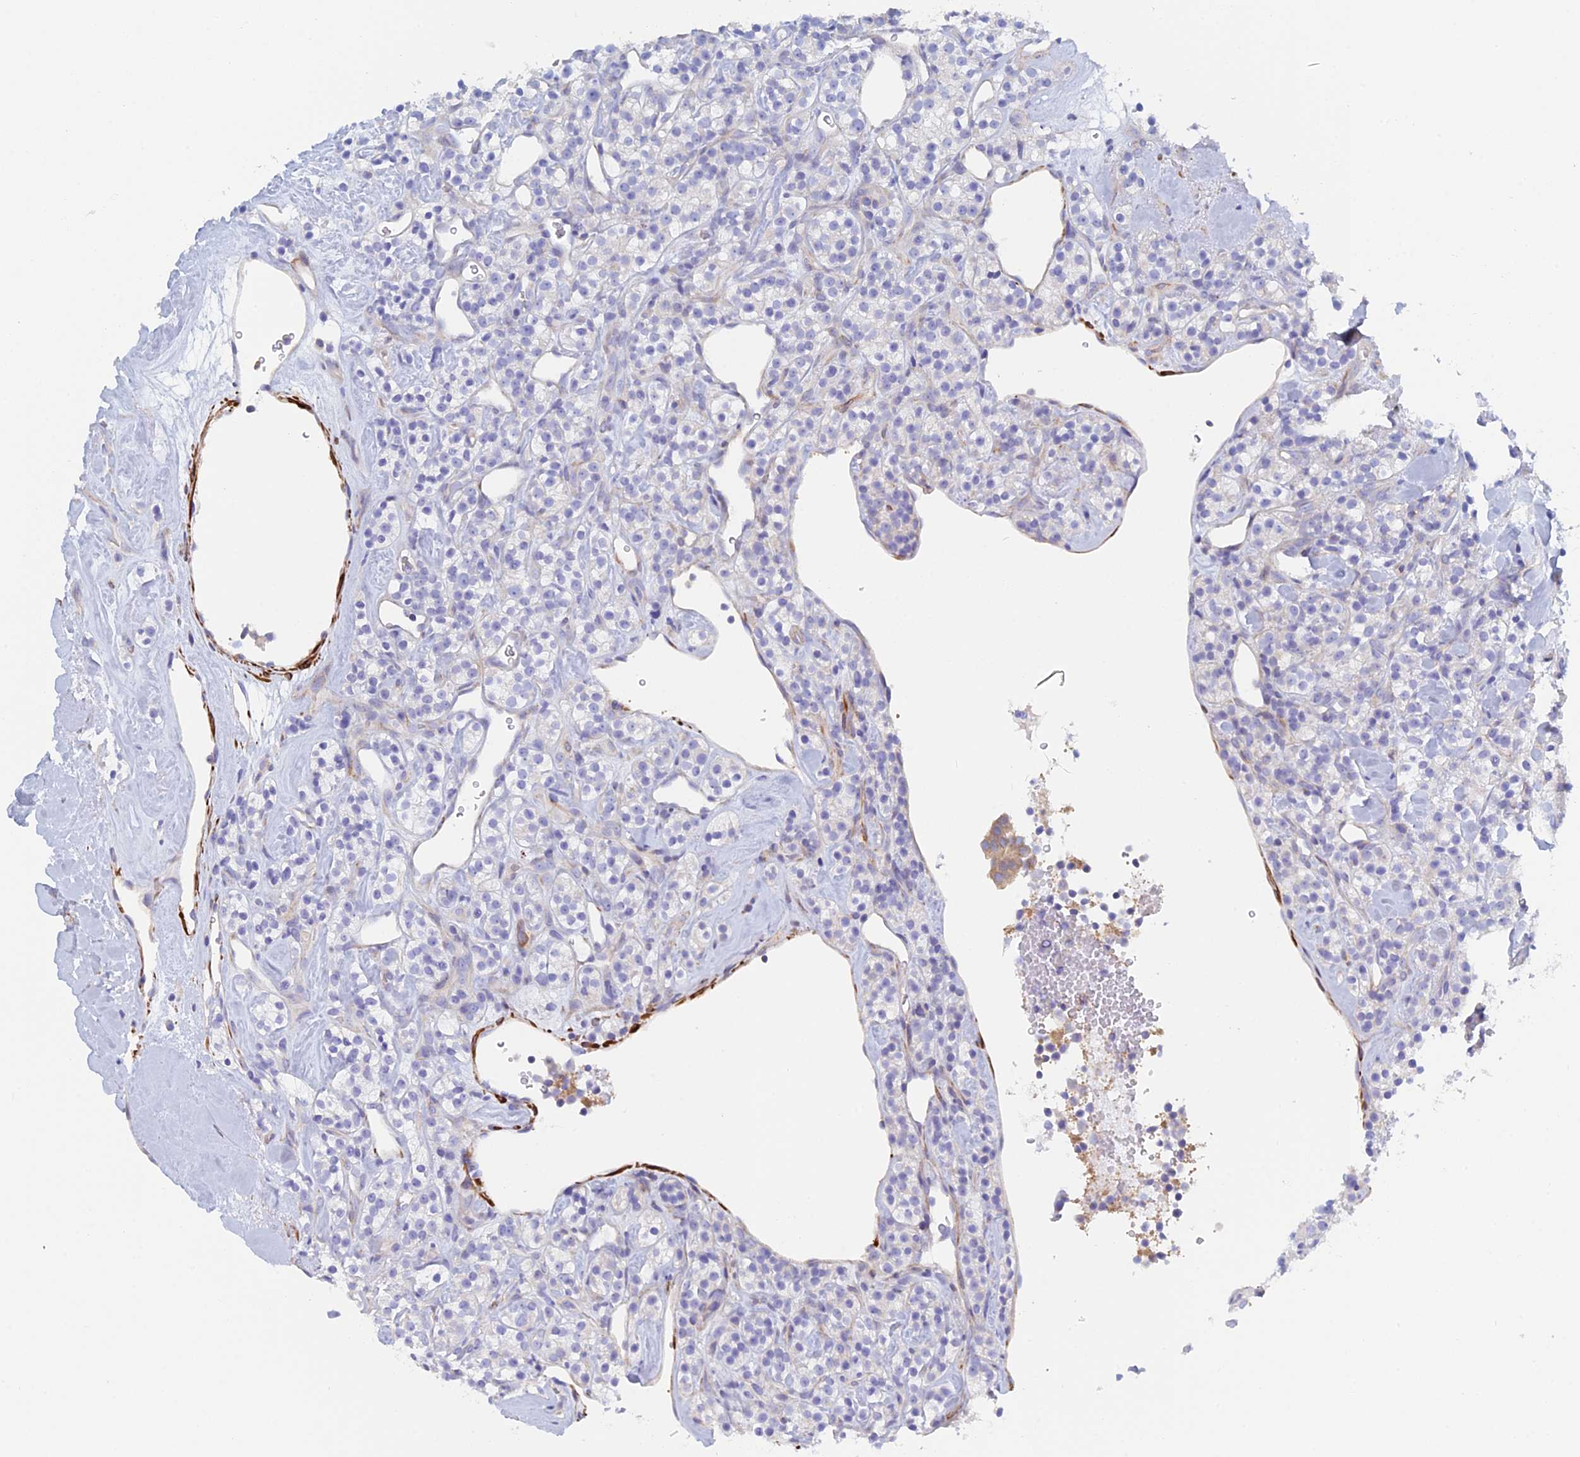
{"staining": {"intensity": "negative", "quantity": "none", "location": "none"}, "tissue": "renal cancer", "cell_type": "Tumor cells", "image_type": "cancer", "snomed": [{"axis": "morphology", "description": "Adenocarcinoma, NOS"}, {"axis": "topography", "description": "Kidney"}], "caption": "Immunohistochemical staining of human adenocarcinoma (renal) displays no significant positivity in tumor cells. (Immunohistochemistry (ihc), brightfield microscopy, high magnification).", "gene": "PCDHA8", "patient": {"sex": "male", "age": 77}}